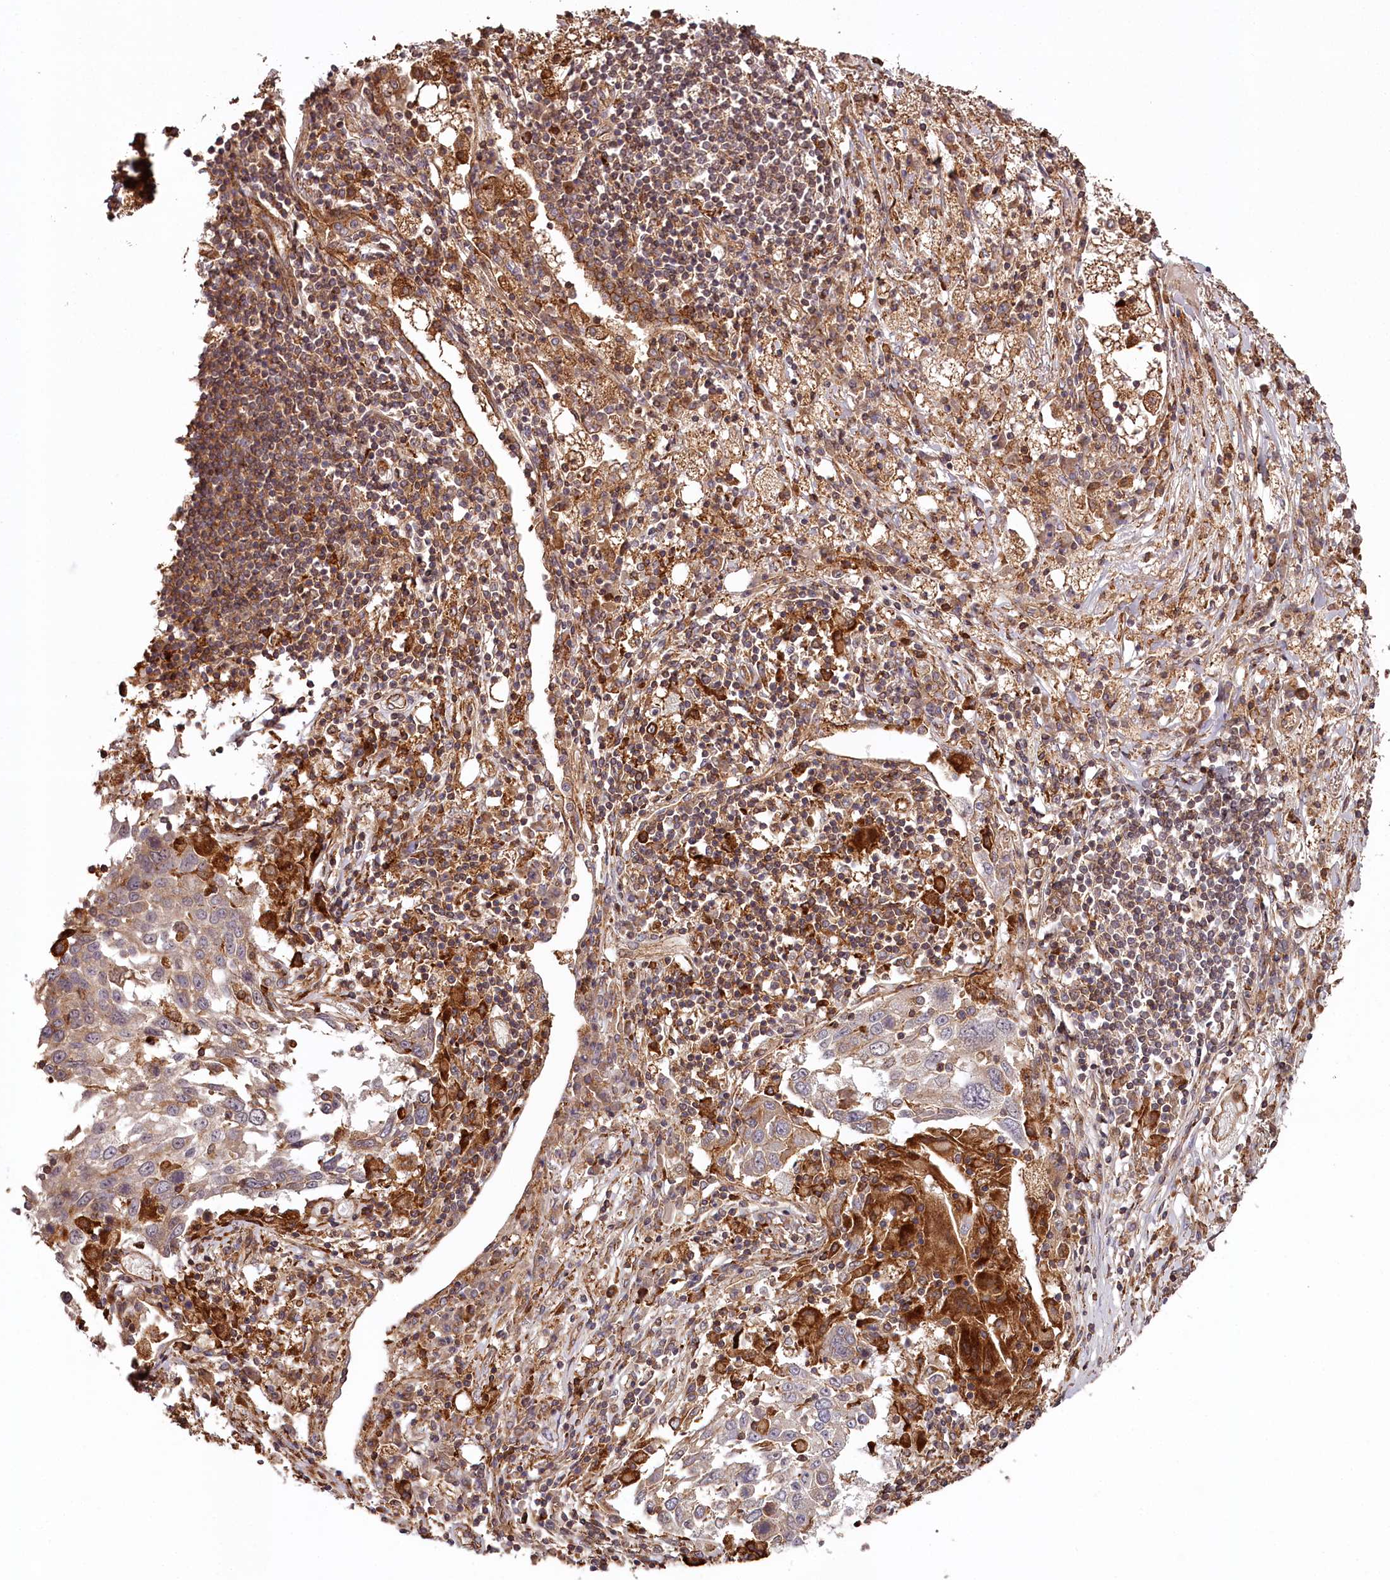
{"staining": {"intensity": "weak", "quantity": "<25%", "location": "cytoplasmic/membranous"}, "tissue": "lung cancer", "cell_type": "Tumor cells", "image_type": "cancer", "snomed": [{"axis": "morphology", "description": "Squamous cell carcinoma, NOS"}, {"axis": "topography", "description": "Lung"}], "caption": "High magnification brightfield microscopy of lung squamous cell carcinoma stained with DAB (brown) and counterstained with hematoxylin (blue): tumor cells show no significant expression.", "gene": "KIF14", "patient": {"sex": "male", "age": 65}}